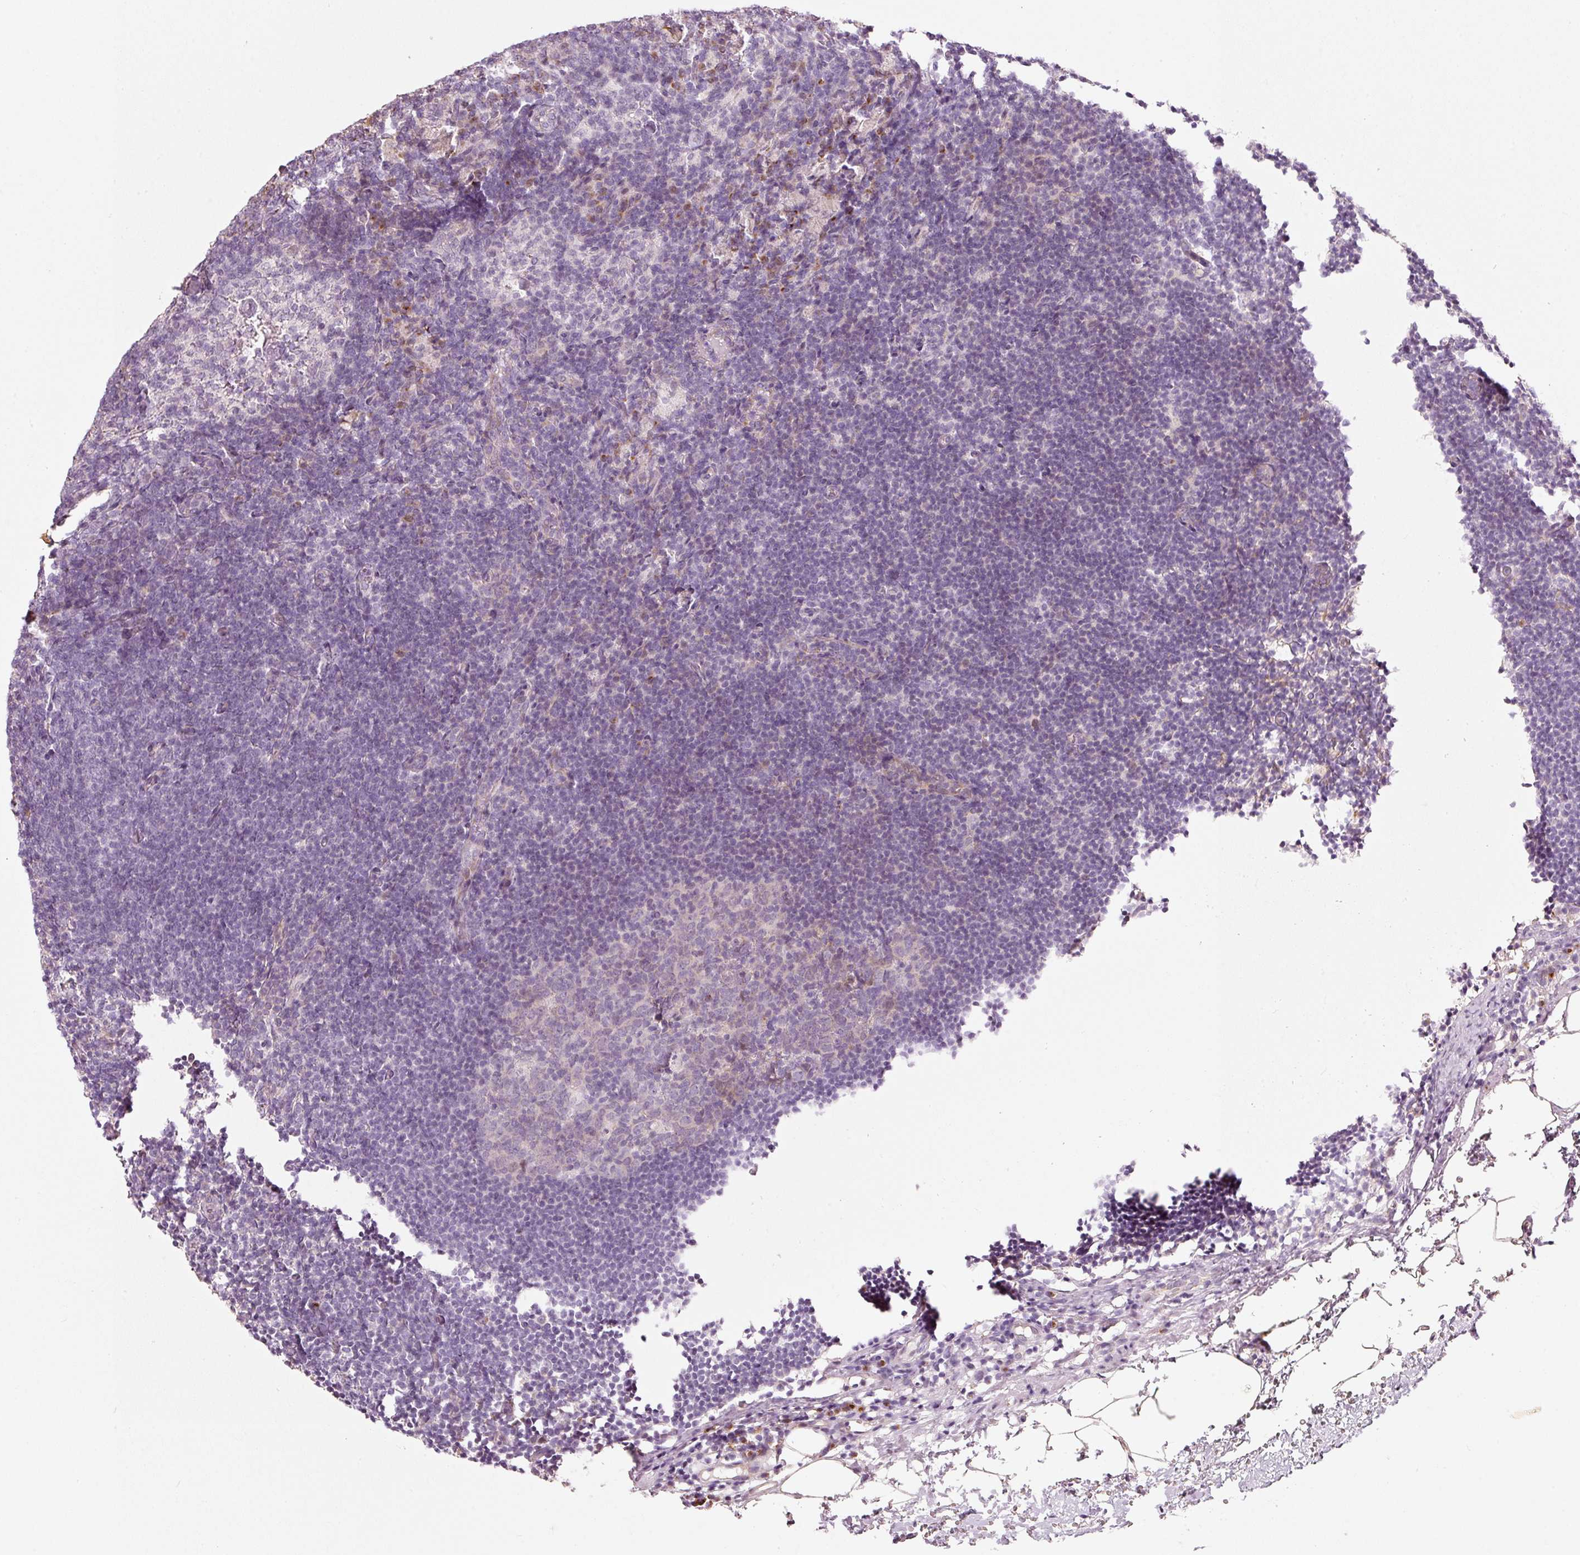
{"staining": {"intensity": "negative", "quantity": "none", "location": "none"}, "tissue": "lymph node", "cell_type": "Germinal center cells", "image_type": "normal", "snomed": [{"axis": "morphology", "description": "Normal tissue, NOS"}, {"axis": "topography", "description": "Lymph node"}], "caption": "Photomicrograph shows no significant protein positivity in germinal center cells of benign lymph node.", "gene": "SLC20A1", "patient": {"sex": "male", "age": 49}}